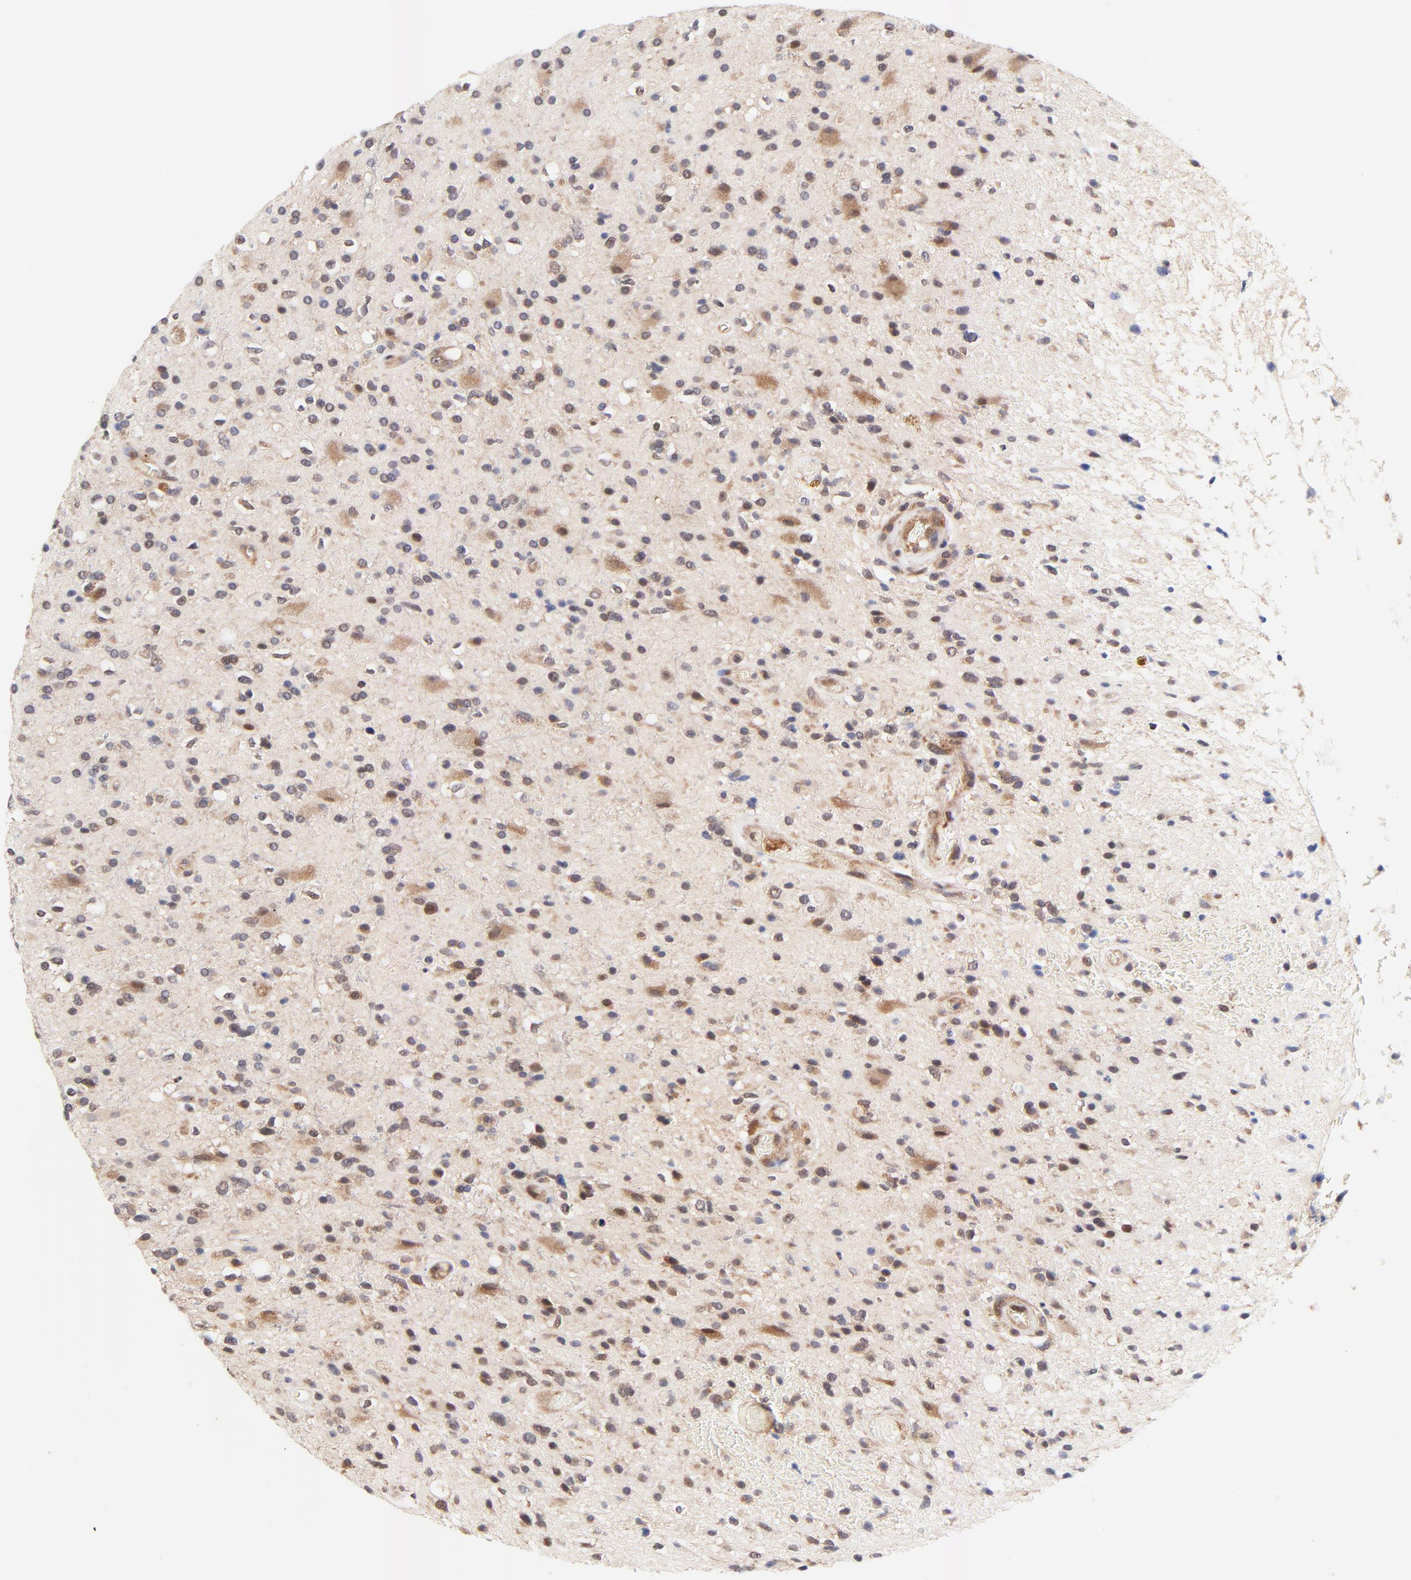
{"staining": {"intensity": "moderate", "quantity": "25%-75%", "location": "cytoplasmic/membranous,nuclear"}, "tissue": "glioma", "cell_type": "Tumor cells", "image_type": "cancer", "snomed": [{"axis": "morphology", "description": "Glioma, malignant, High grade"}, {"axis": "topography", "description": "Brain"}], "caption": "About 25%-75% of tumor cells in malignant glioma (high-grade) demonstrate moderate cytoplasmic/membranous and nuclear protein positivity as visualized by brown immunohistochemical staining.", "gene": "TXNL1", "patient": {"sex": "male", "age": 33}}